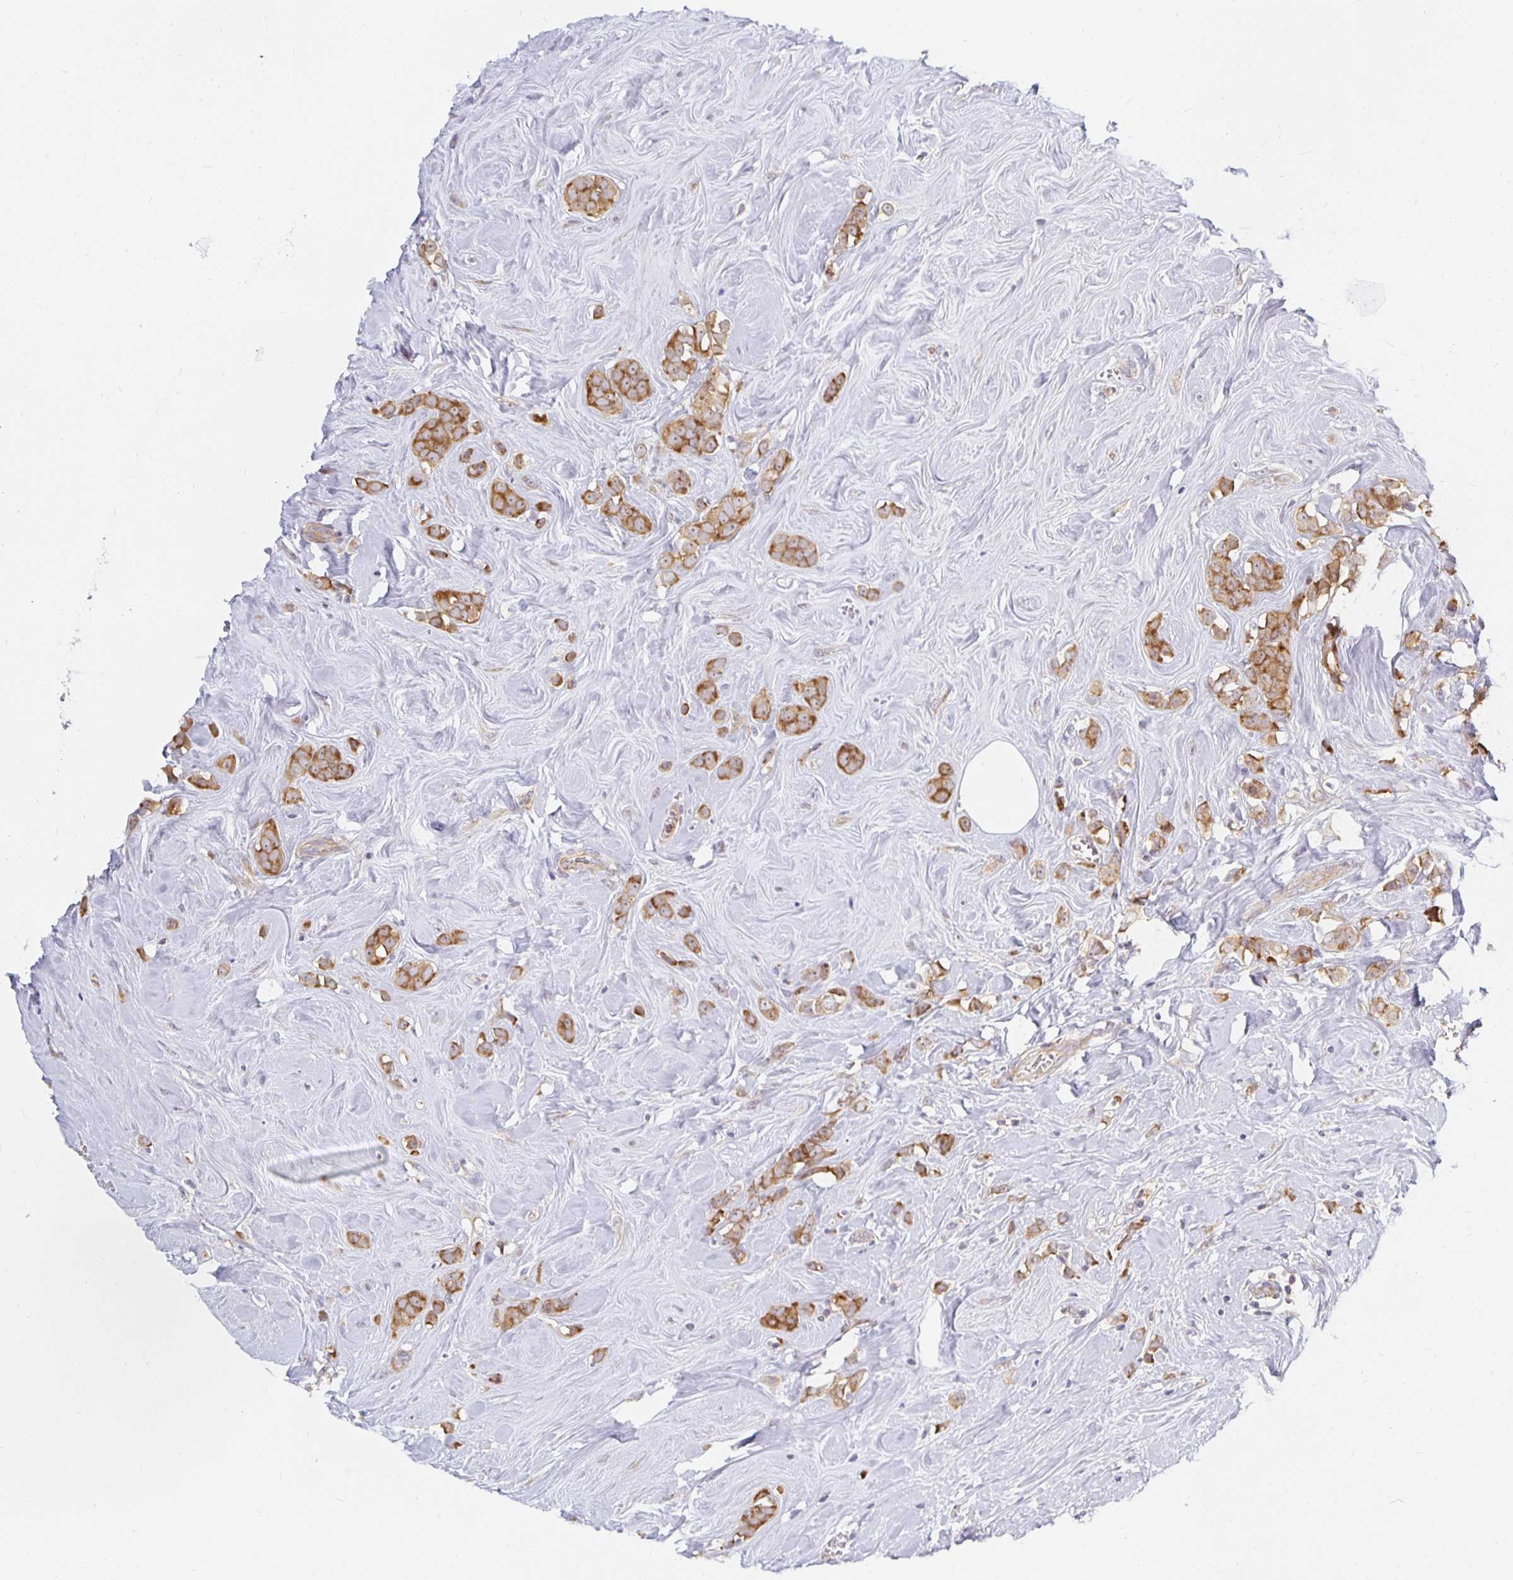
{"staining": {"intensity": "moderate", "quantity": ">75%", "location": "cytoplasmic/membranous"}, "tissue": "breast cancer", "cell_type": "Tumor cells", "image_type": "cancer", "snomed": [{"axis": "morphology", "description": "Duct carcinoma"}, {"axis": "topography", "description": "Breast"}], "caption": "This histopathology image displays immunohistochemistry (IHC) staining of human breast cancer, with medium moderate cytoplasmic/membranous staining in about >75% of tumor cells.", "gene": "PDAP1", "patient": {"sex": "female", "age": 80}}